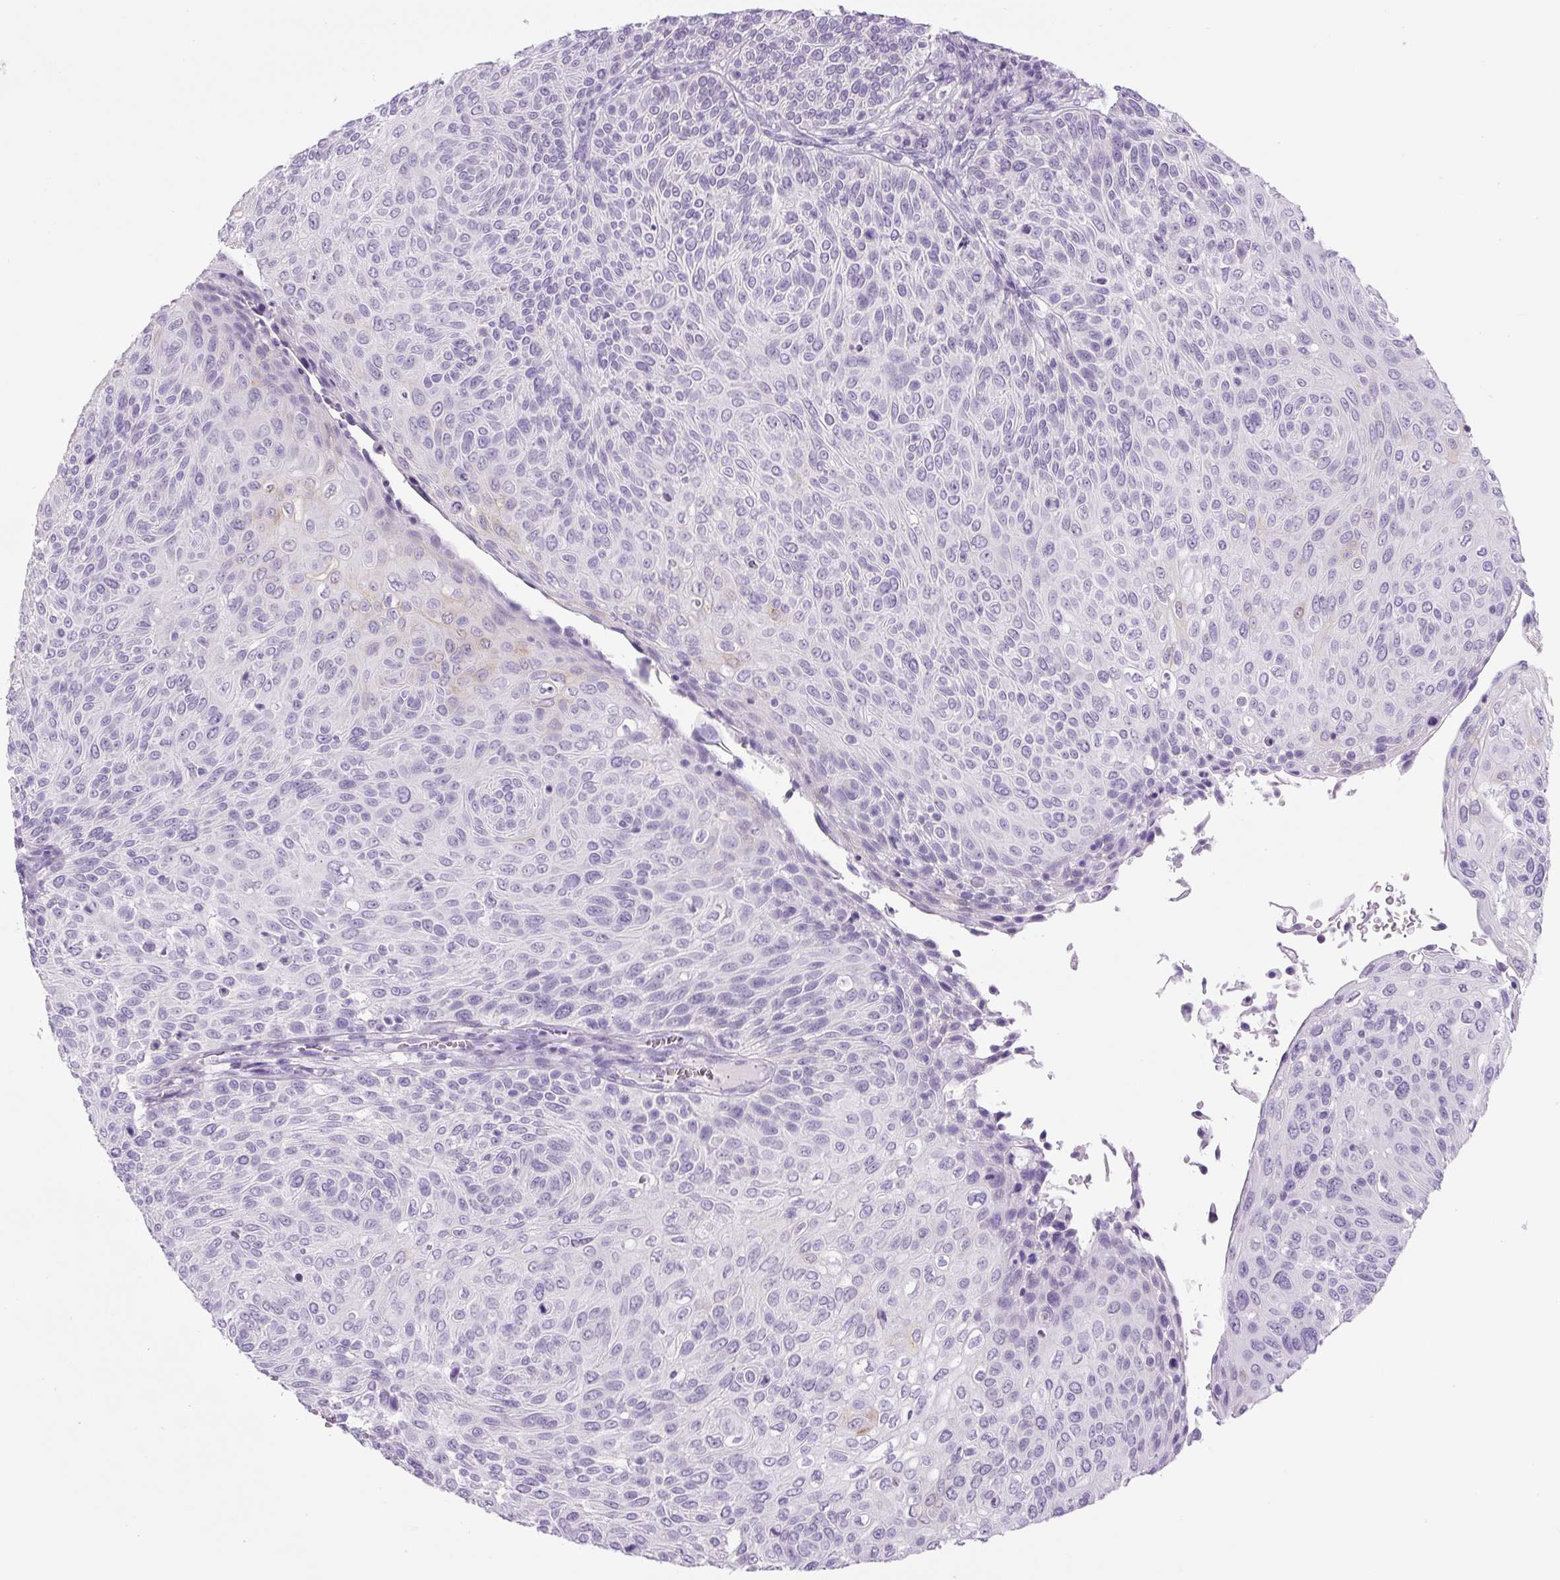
{"staining": {"intensity": "negative", "quantity": "none", "location": "none"}, "tissue": "cervical cancer", "cell_type": "Tumor cells", "image_type": "cancer", "snomed": [{"axis": "morphology", "description": "Squamous cell carcinoma, NOS"}, {"axis": "topography", "description": "Cervix"}], "caption": "This histopathology image is of cervical squamous cell carcinoma stained with immunohistochemistry to label a protein in brown with the nuclei are counter-stained blue. There is no positivity in tumor cells.", "gene": "COL9A2", "patient": {"sex": "female", "age": 31}}